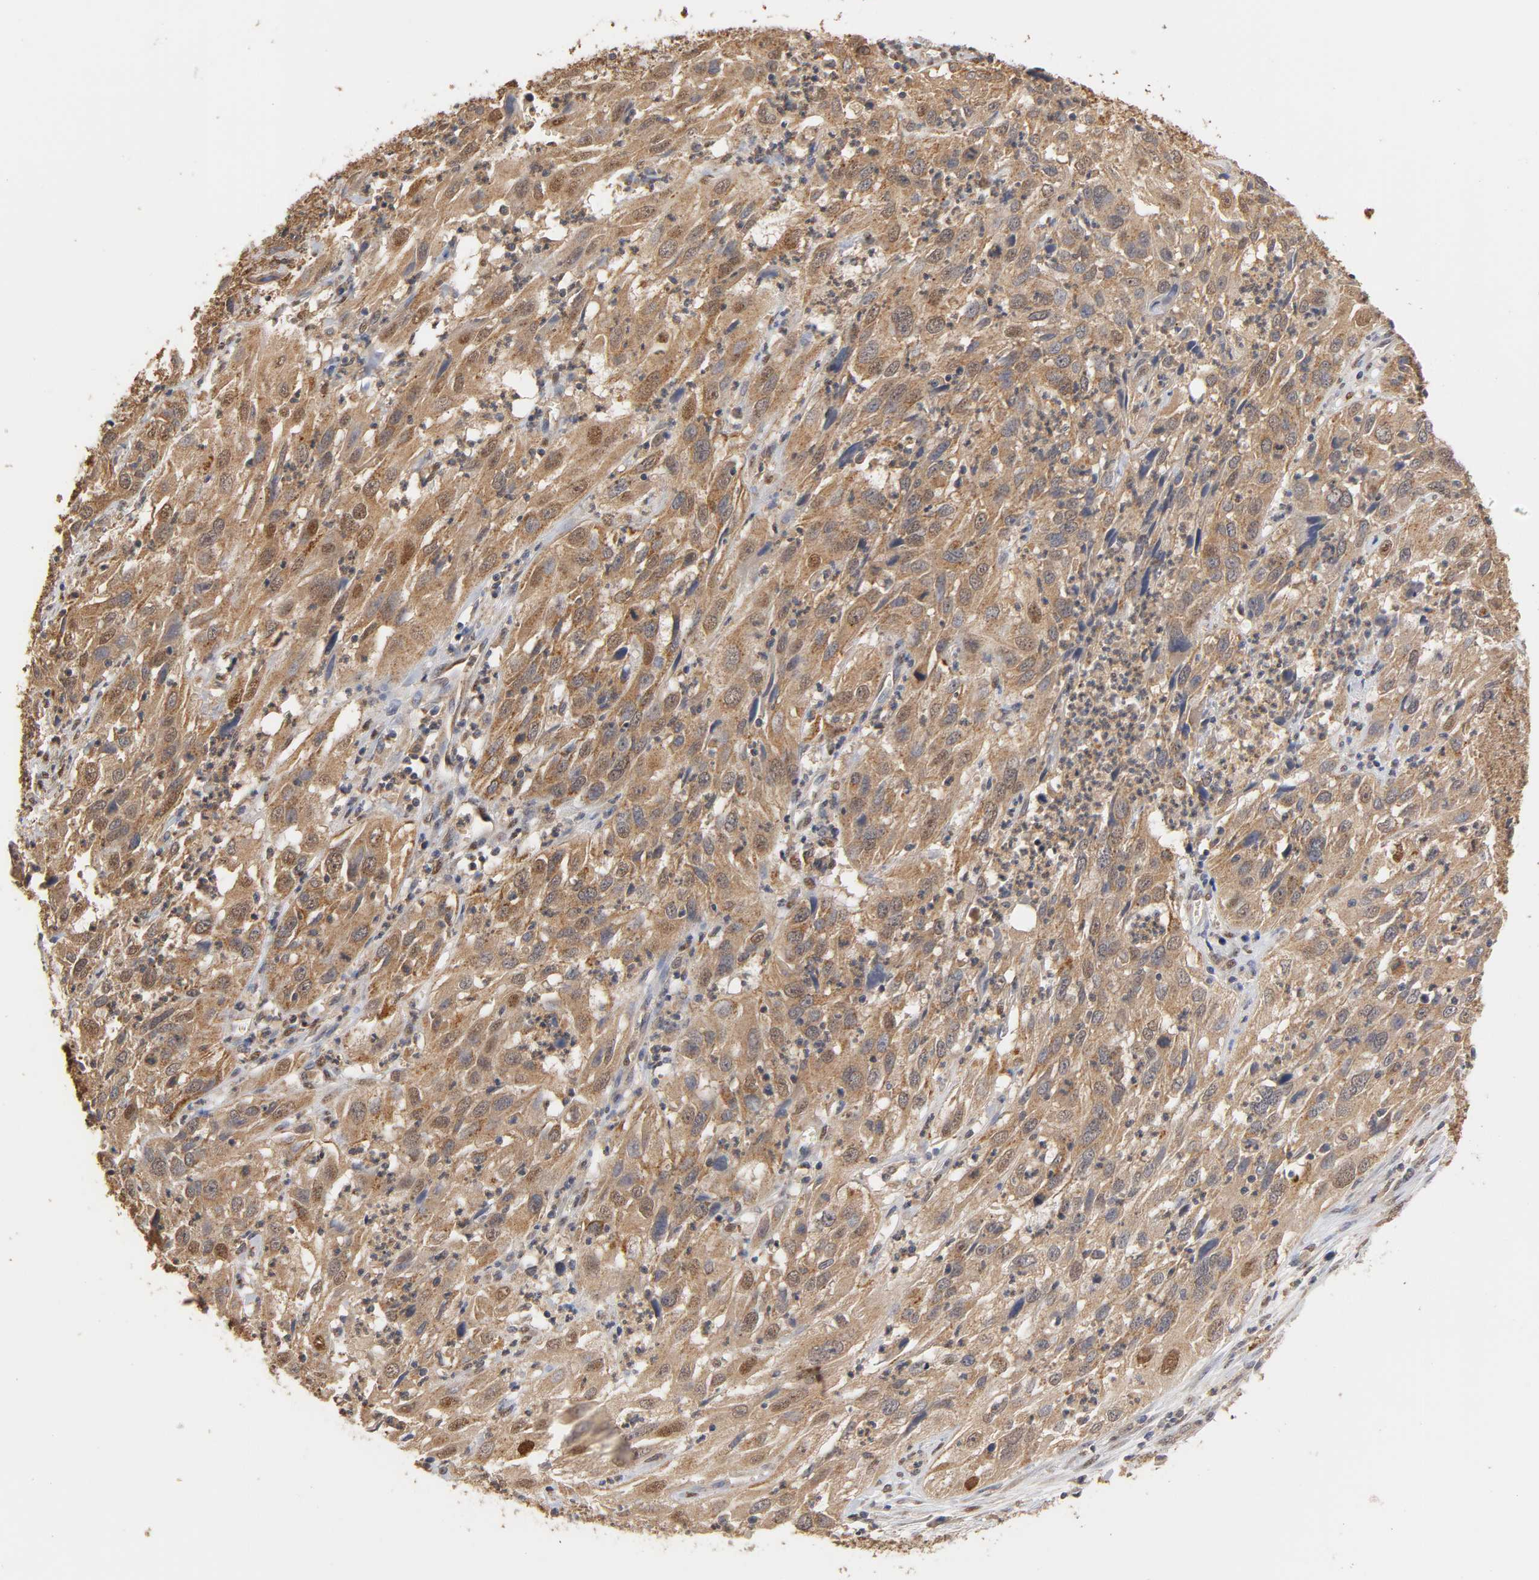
{"staining": {"intensity": "moderate", "quantity": ">75%", "location": "cytoplasmic/membranous"}, "tissue": "cervical cancer", "cell_type": "Tumor cells", "image_type": "cancer", "snomed": [{"axis": "morphology", "description": "Squamous cell carcinoma, NOS"}, {"axis": "topography", "description": "Cervix"}], "caption": "Squamous cell carcinoma (cervical) was stained to show a protein in brown. There is medium levels of moderate cytoplasmic/membranous expression in approximately >75% of tumor cells.", "gene": "PKN1", "patient": {"sex": "female", "age": 32}}